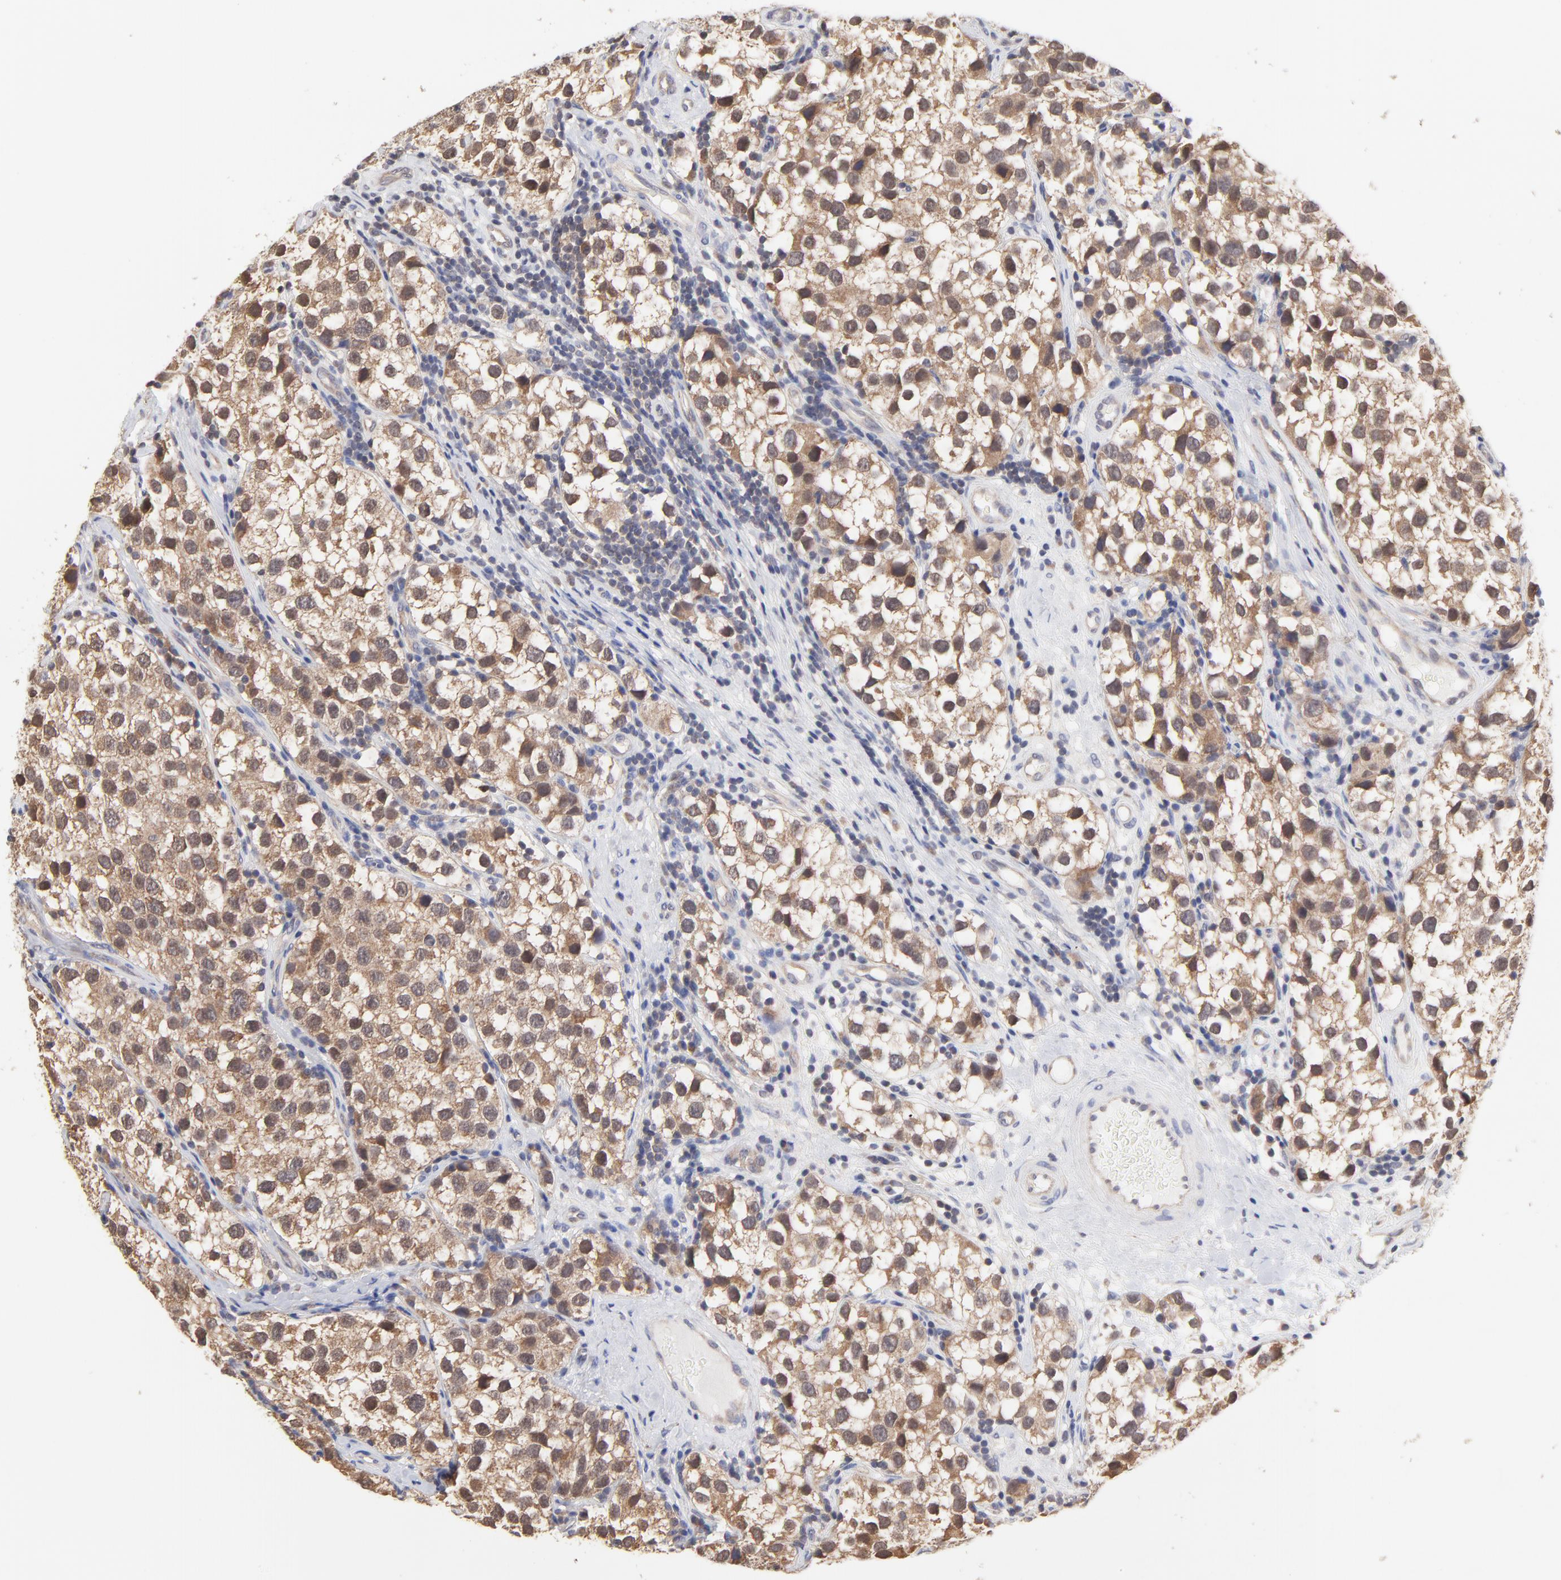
{"staining": {"intensity": "moderate", "quantity": ">75%", "location": "cytoplasmic/membranous"}, "tissue": "testis cancer", "cell_type": "Tumor cells", "image_type": "cancer", "snomed": [{"axis": "morphology", "description": "Seminoma, NOS"}, {"axis": "topography", "description": "Testis"}], "caption": "About >75% of tumor cells in human testis cancer (seminoma) exhibit moderate cytoplasmic/membranous protein staining as visualized by brown immunohistochemical staining.", "gene": "PCMT1", "patient": {"sex": "male", "age": 39}}